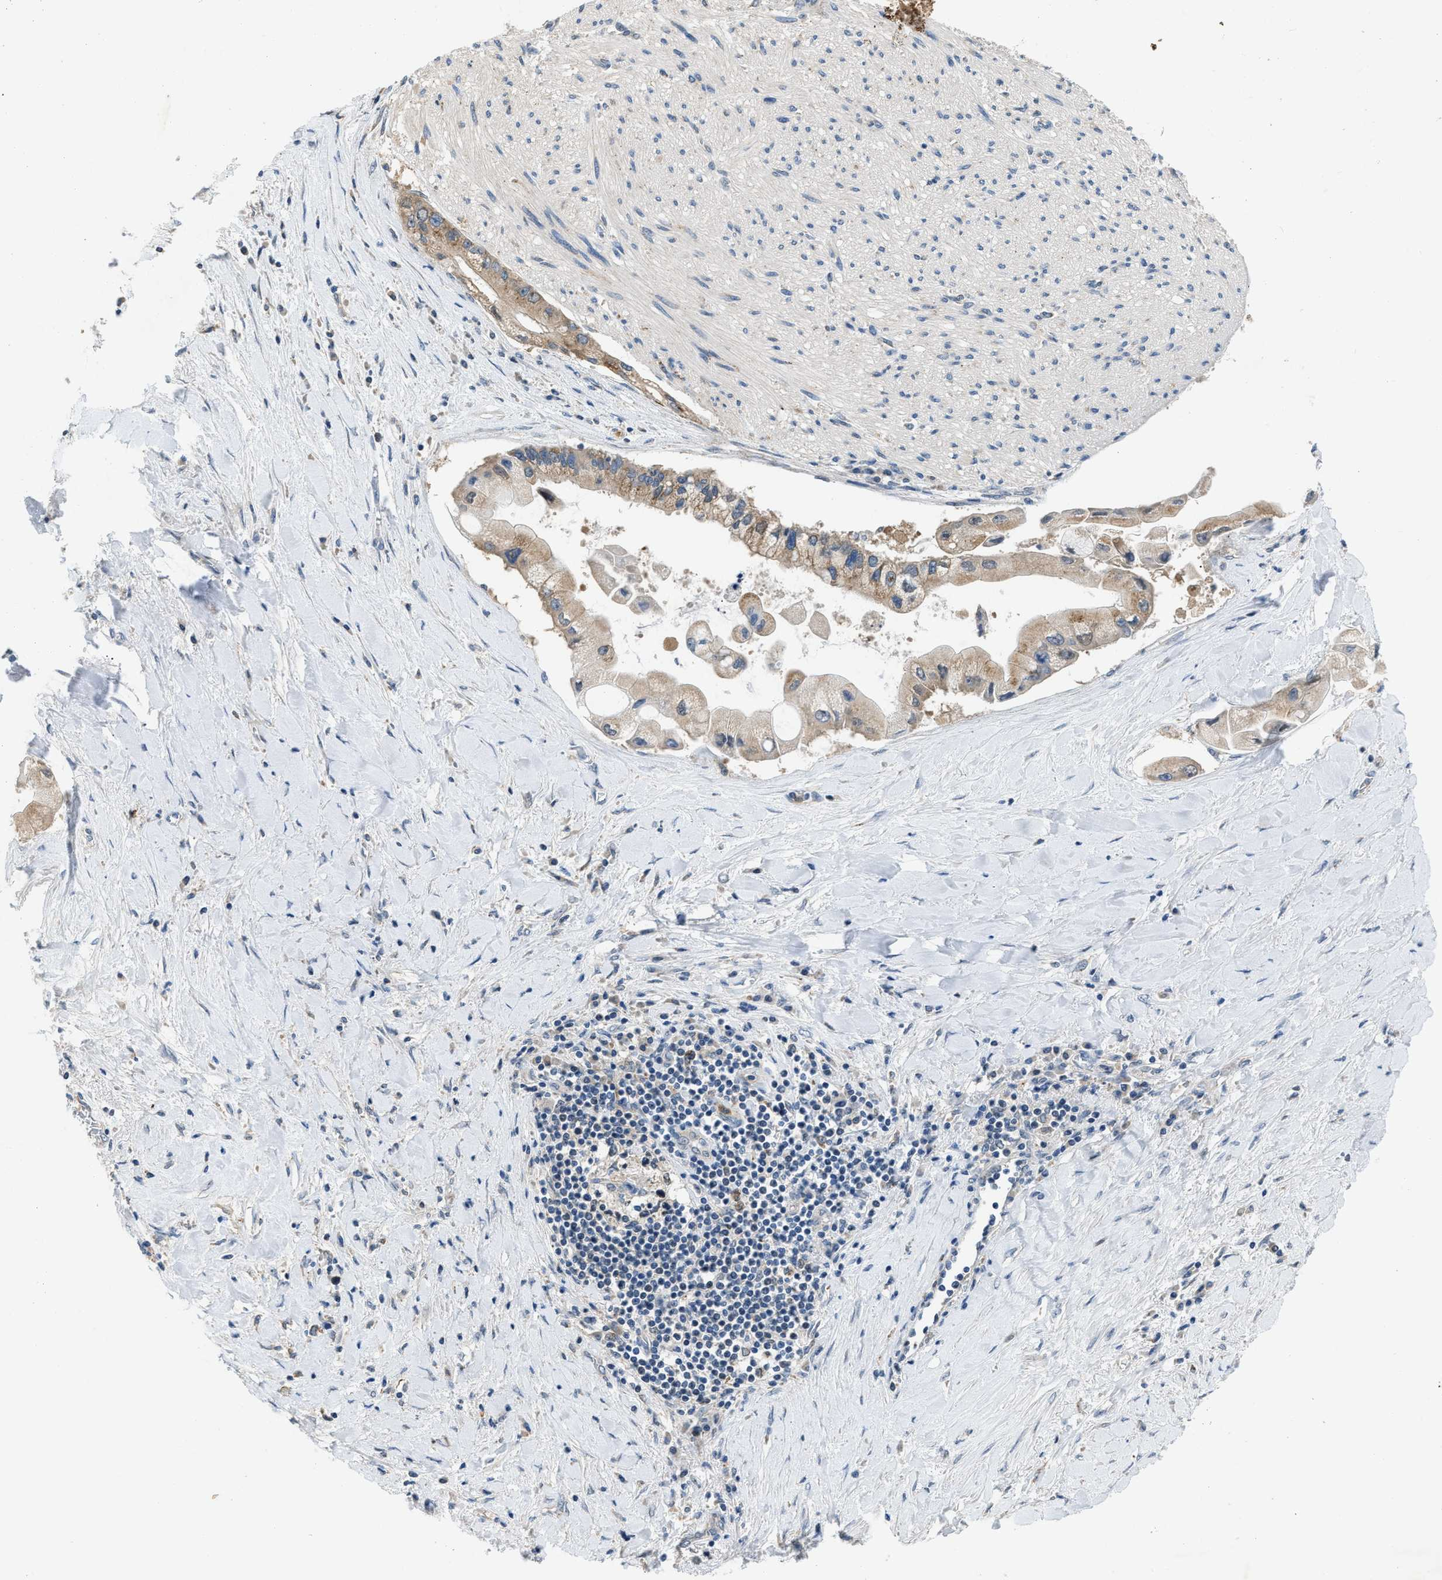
{"staining": {"intensity": "weak", "quantity": "25%-75%", "location": "cytoplasmic/membranous"}, "tissue": "liver cancer", "cell_type": "Tumor cells", "image_type": "cancer", "snomed": [{"axis": "morphology", "description": "Cholangiocarcinoma"}, {"axis": "topography", "description": "Liver"}], "caption": "Liver cancer was stained to show a protein in brown. There is low levels of weak cytoplasmic/membranous positivity in about 25%-75% of tumor cells.", "gene": "TOMM34", "patient": {"sex": "male", "age": 50}}